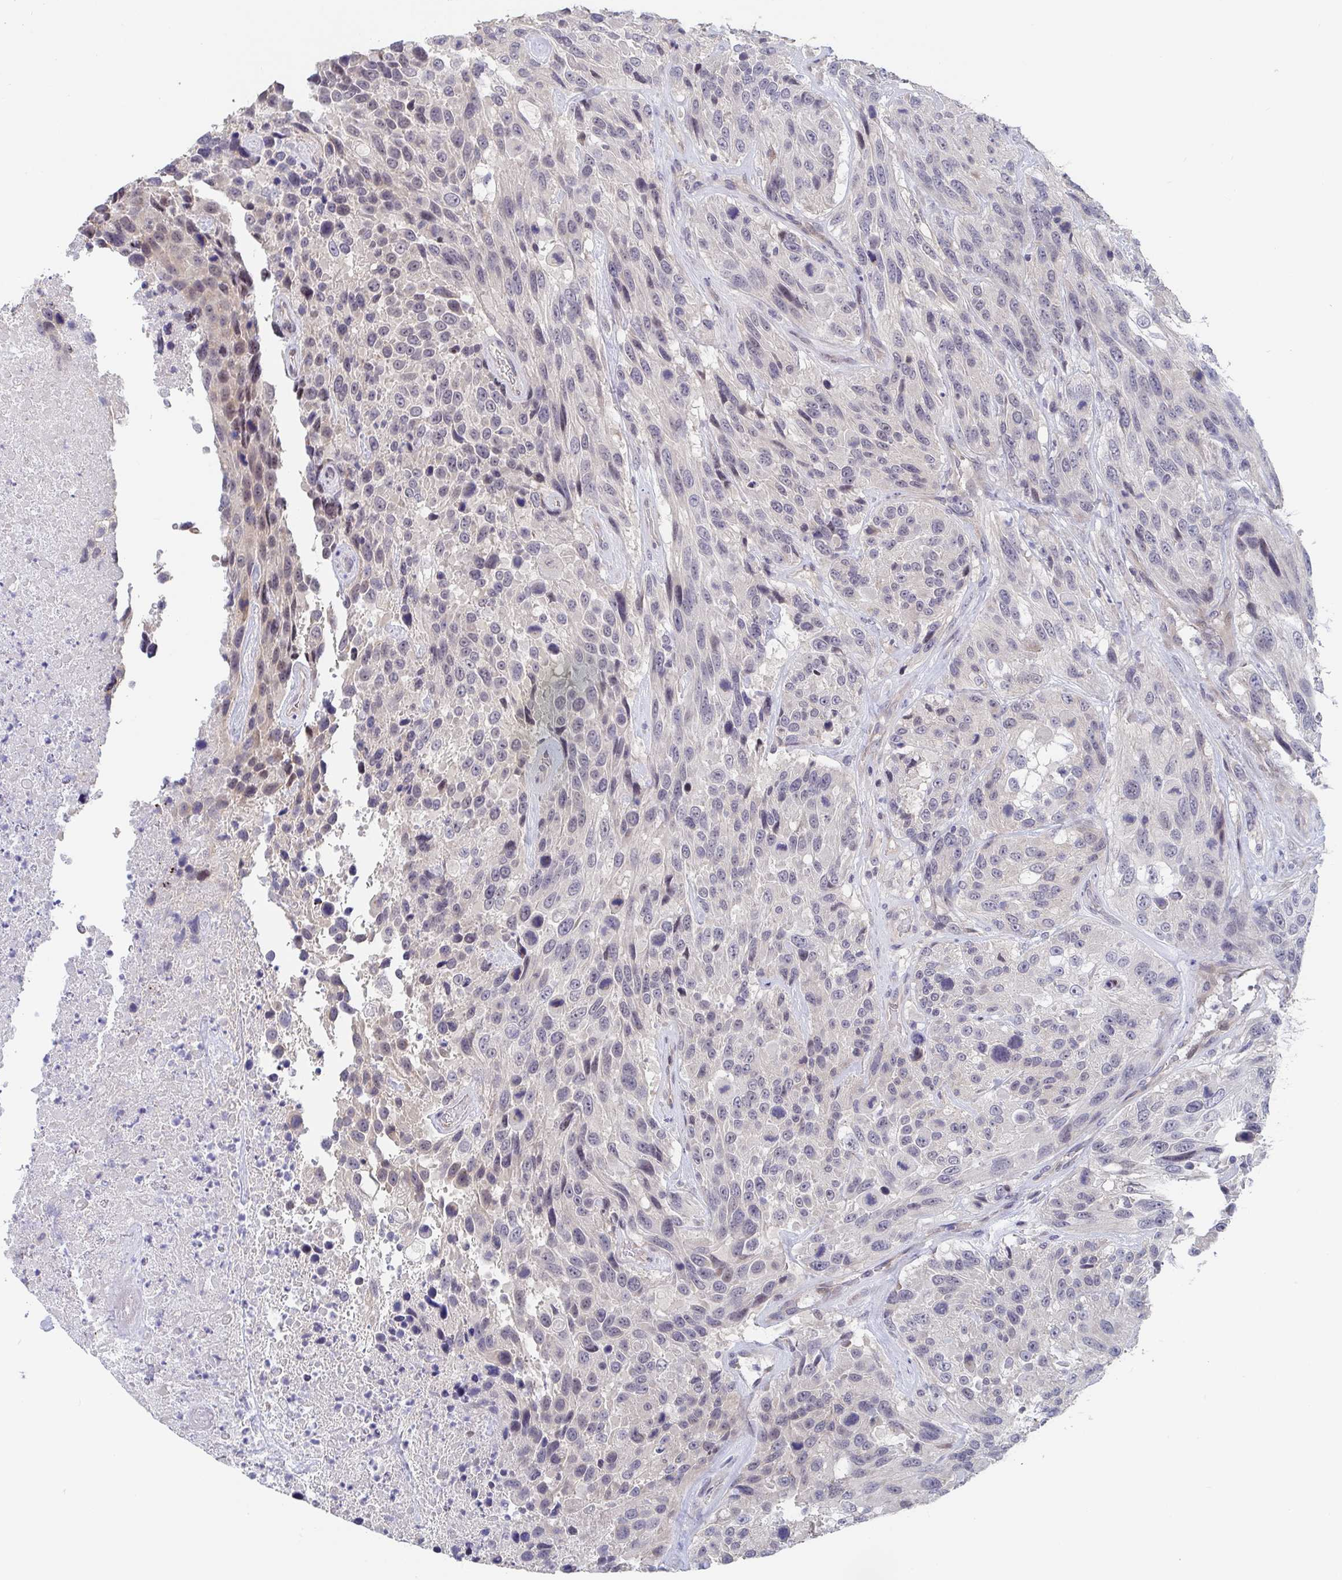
{"staining": {"intensity": "weak", "quantity": "<25%", "location": "nuclear"}, "tissue": "urothelial cancer", "cell_type": "Tumor cells", "image_type": "cancer", "snomed": [{"axis": "morphology", "description": "Urothelial carcinoma, High grade"}, {"axis": "topography", "description": "Urinary bladder"}], "caption": "Immunohistochemistry micrograph of neoplastic tissue: human urothelial cancer stained with DAB reveals no significant protein staining in tumor cells. The staining is performed using DAB brown chromogen with nuclei counter-stained in using hematoxylin.", "gene": "FAM156B", "patient": {"sex": "female", "age": 70}}